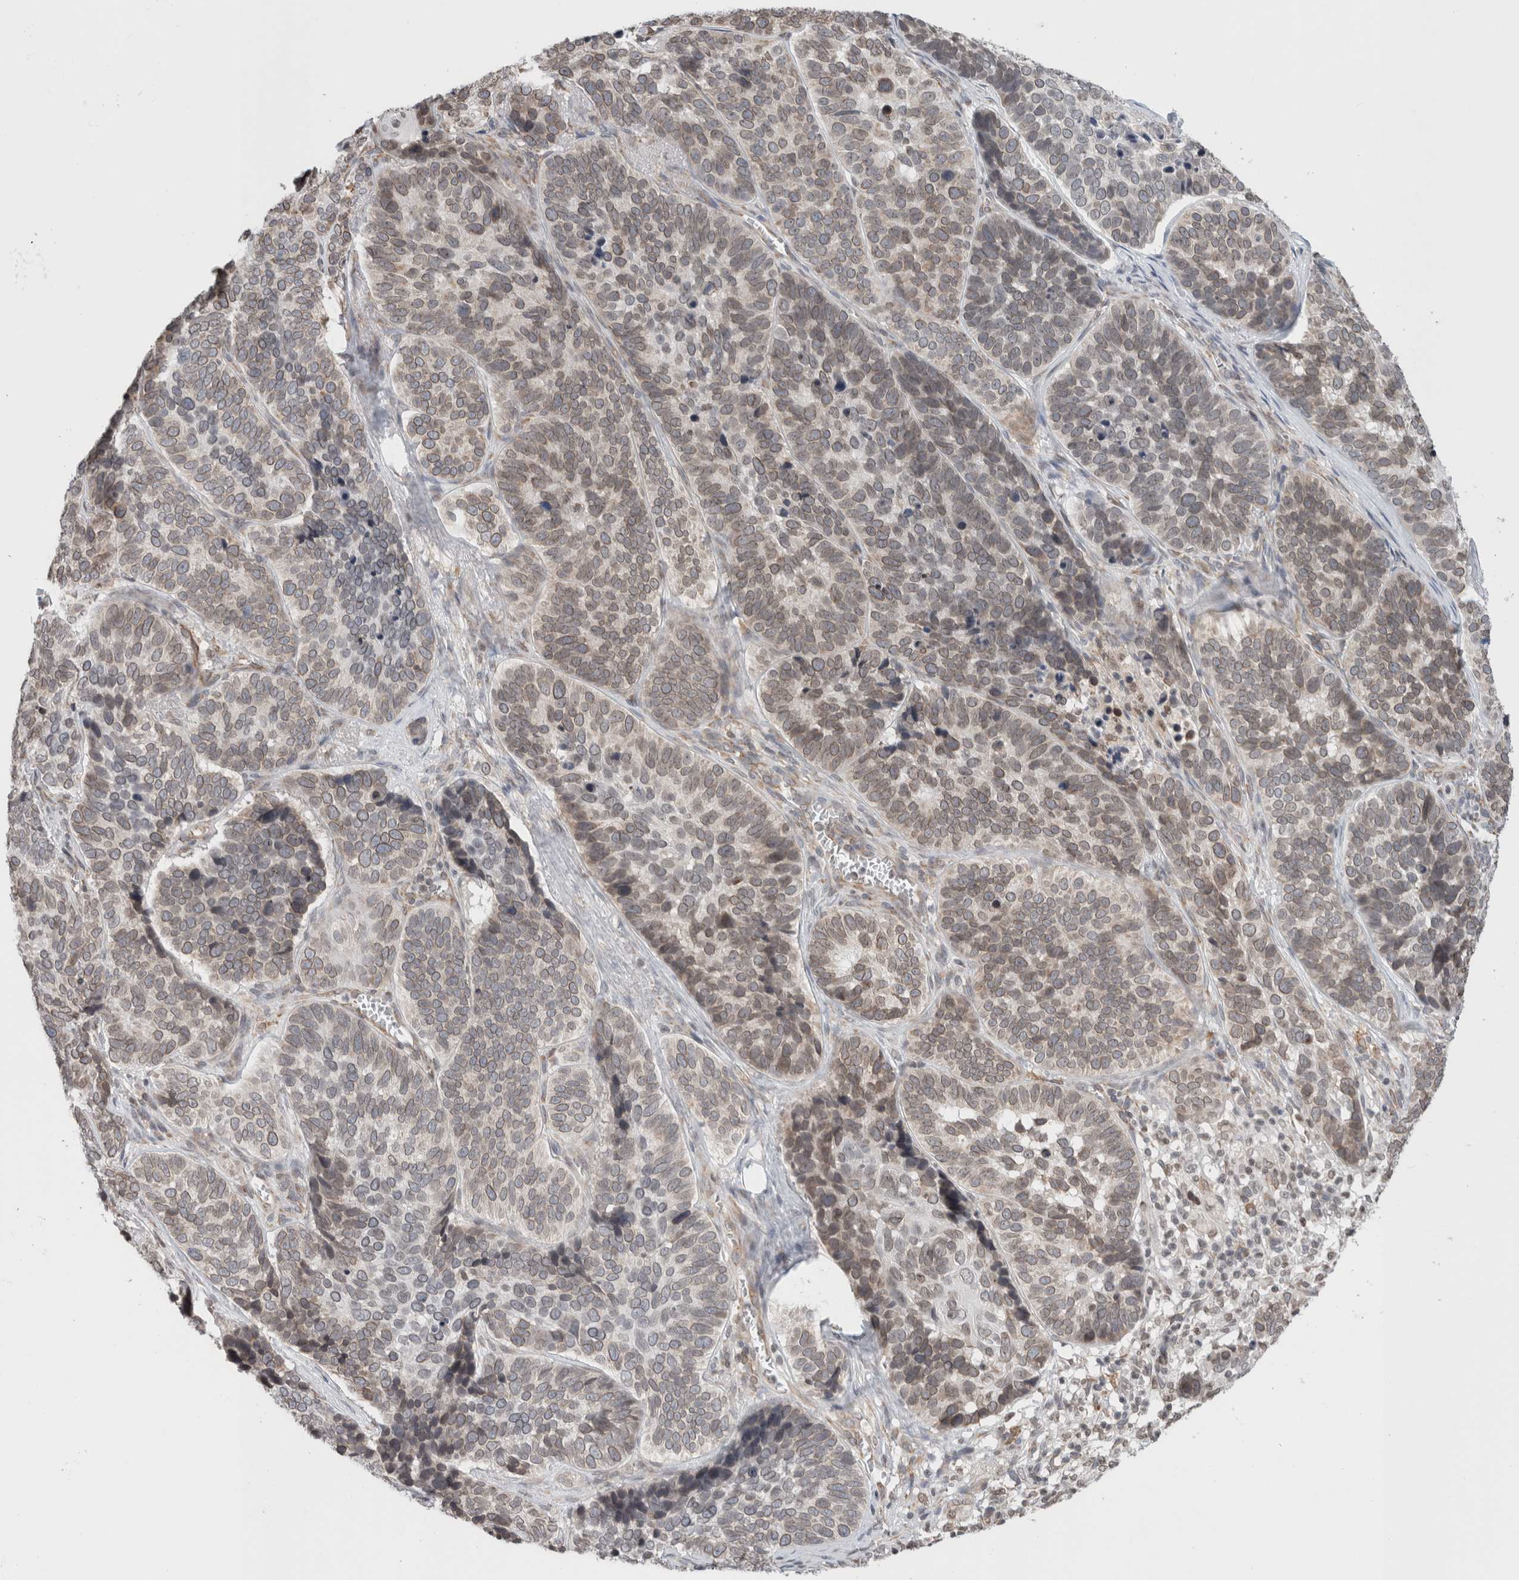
{"staining": {"intensity": "weak", "quantity": "25%-75%", "location": "cytoplasmic/membranous,nuclear"}, "tissue": "skin cancer", "cell_type": "Tumor cells", "image_type": "cancer", "snomed": [{"axis": "morphology", "description": "Basal cell carcinoma"}, {"axis": "topography", "description": "Skin"}], "caption": "Basal cell carcinoma (skin) stained for a protein reveals weak cytoplasmic/membranous and nuclear positivity in tumor cells. The staining is performed using DAB brown chromogen to label protein expression. The nuclei are counter-stained blue using hematoxylin.", "gene": "RBMX2", "patient": {"sex": "male", "age": 62}}